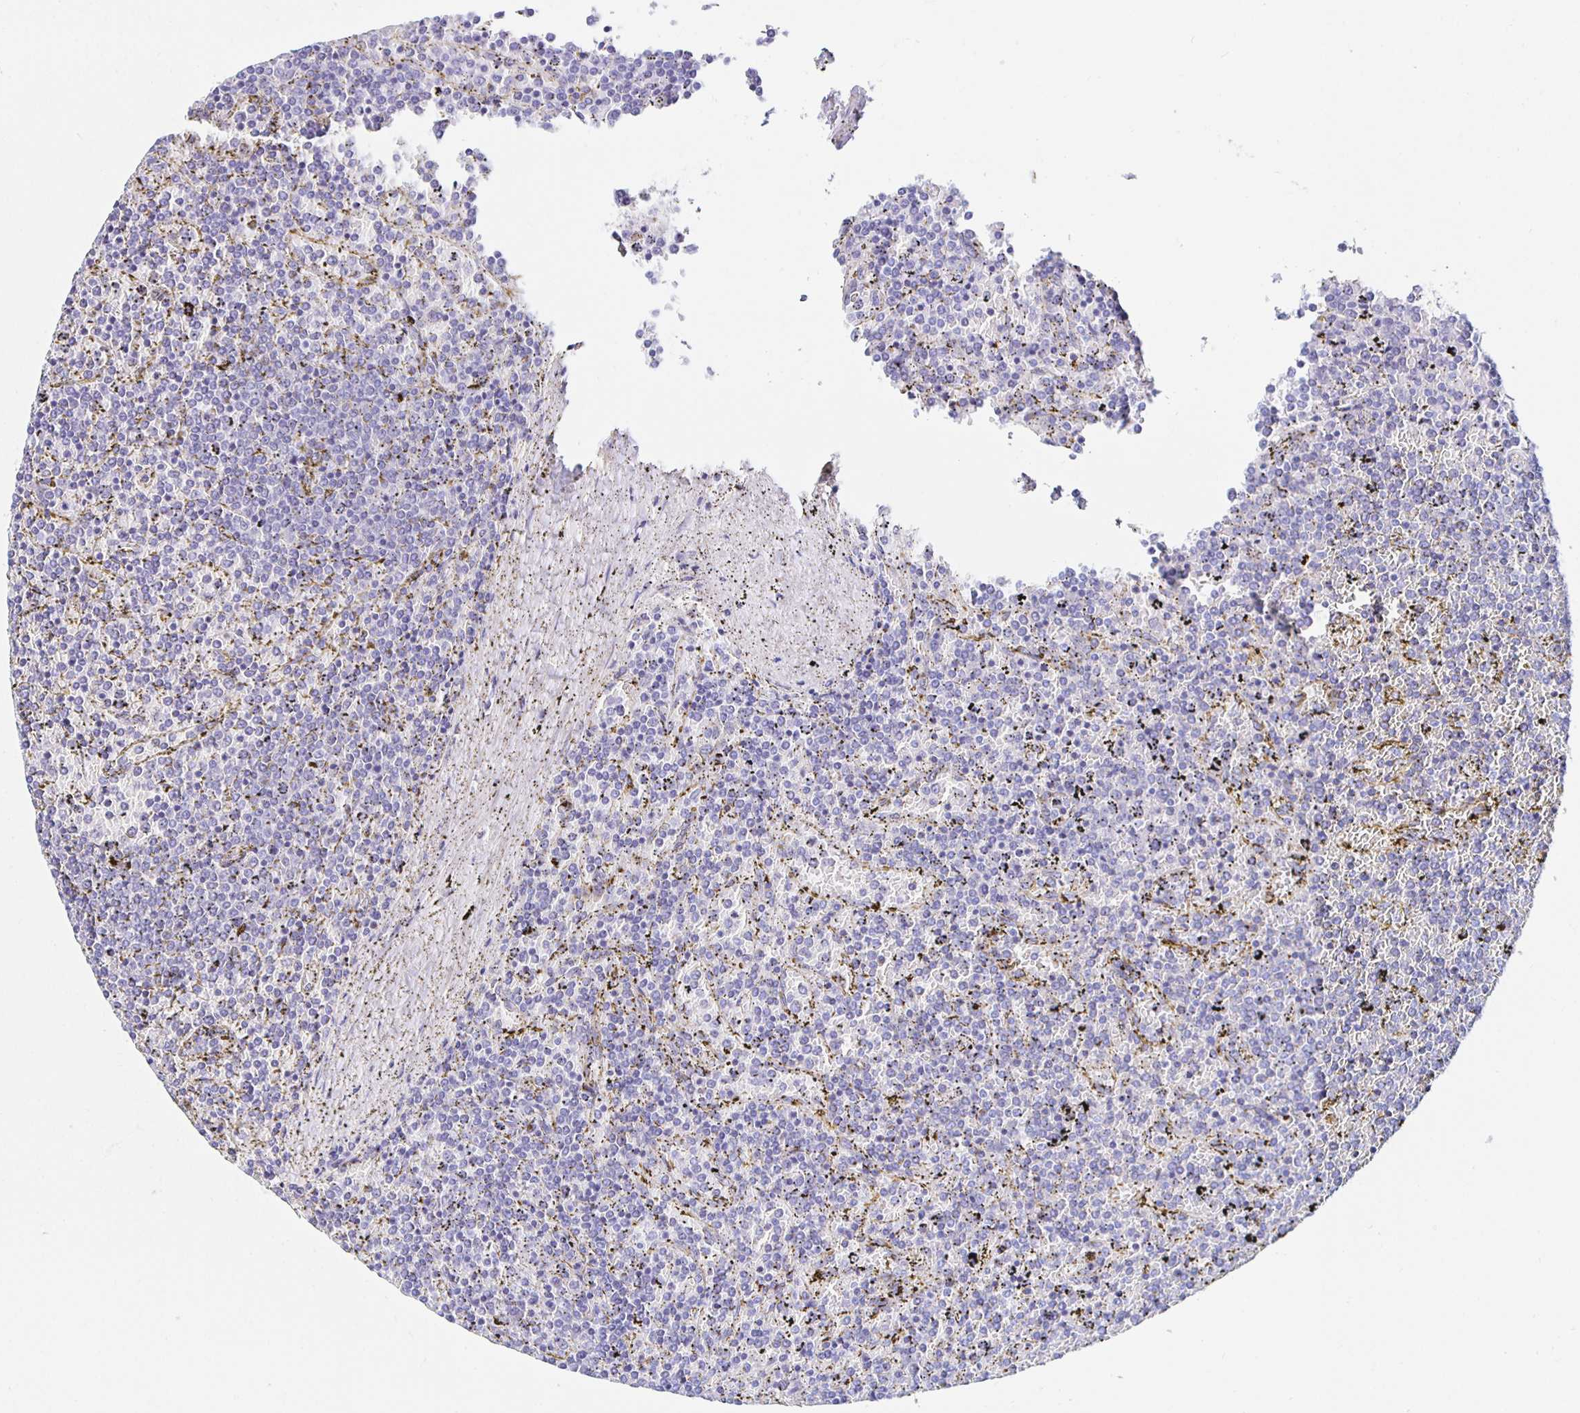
{"staining": {"intensity": "negative", "quantity": "none", "location": "none"}, "tissue": "lymphoma", "cell_type": "Tumor cells", "image_type": "cancer", "snomed": [{"axis": "morphology", "description": "Malignant lymphoma, non-Hodgkin's type, Low grade"}, {"axis": "topography", "description": "Spleen"}], "caption": "An image of human lymphoma is negative for staining in tumor cells.", "gene": "HSPA4L", "patient": {"sex": "female", "age": 77}}